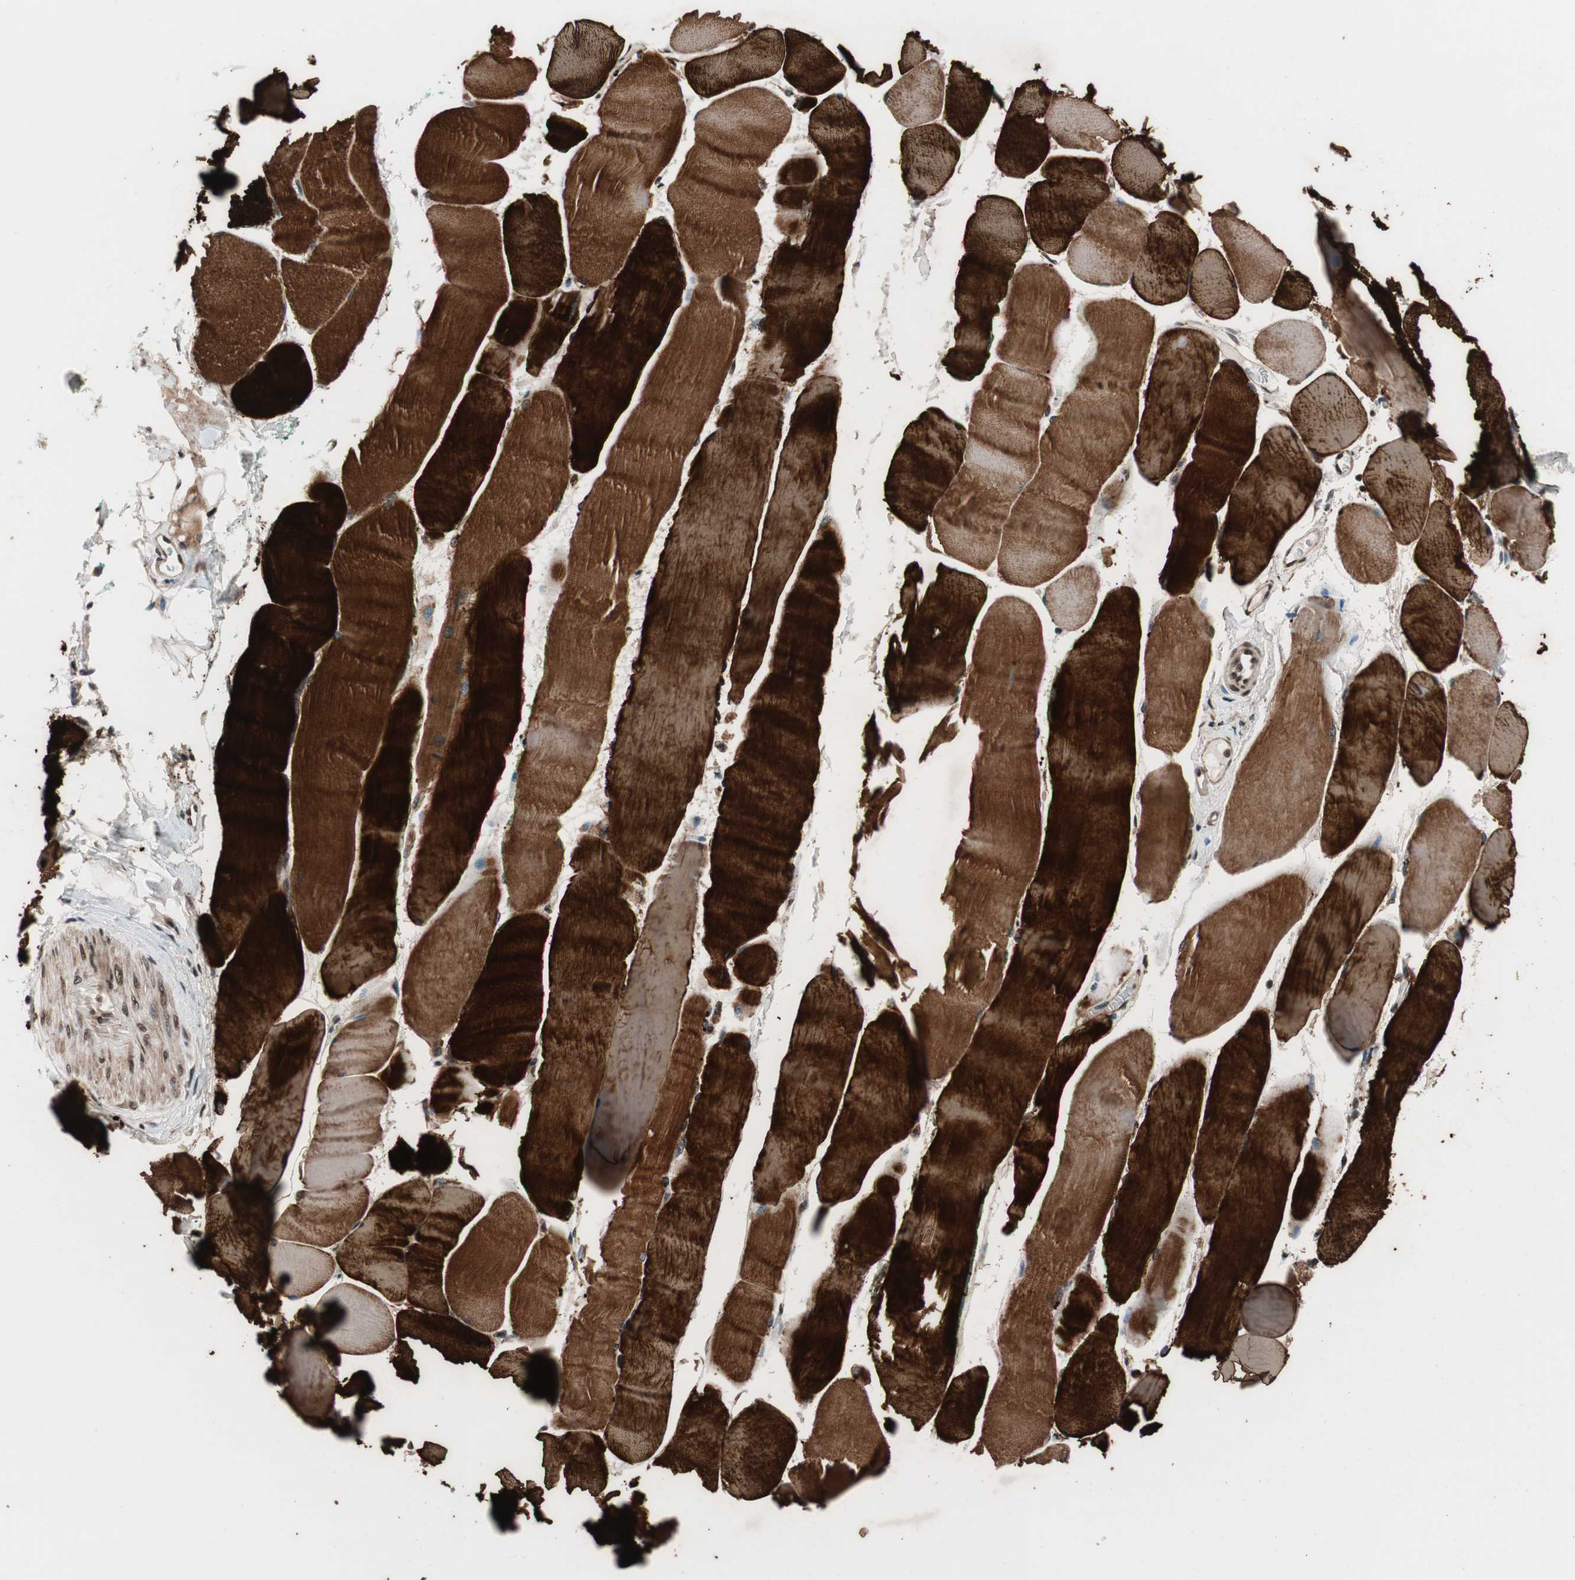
{"staining": {"intensity": "strong", "quantity": ">75%", "location": "cytoplasmic/membranous"}, "tissue": "skeletal muscle", "cell_type": "Myocytes", "image_type": "normal", "snomed": [{"axis": "morphology", "description": "Normal tissue, NOS"}, {"axis": "morphology", "description": "Squamous cell carcinoma, NOS"}, {"axis": "topography", "description": "Skeletal muscle"}], "caption": "DAB immunohistochemical staining of unremarkable skeletal muscle demonstrates strong cytoplasmic/membranous protein expression in approximately >75% of myocytes. The staining is performed using DAB (3,3'-diaminobenzidine) brown chromogen to label protein expression. The nuclei are counter-stained blue using hematoxylin.", "gene": "RFC1", "patient": {"sex": "male", "age": 51}}